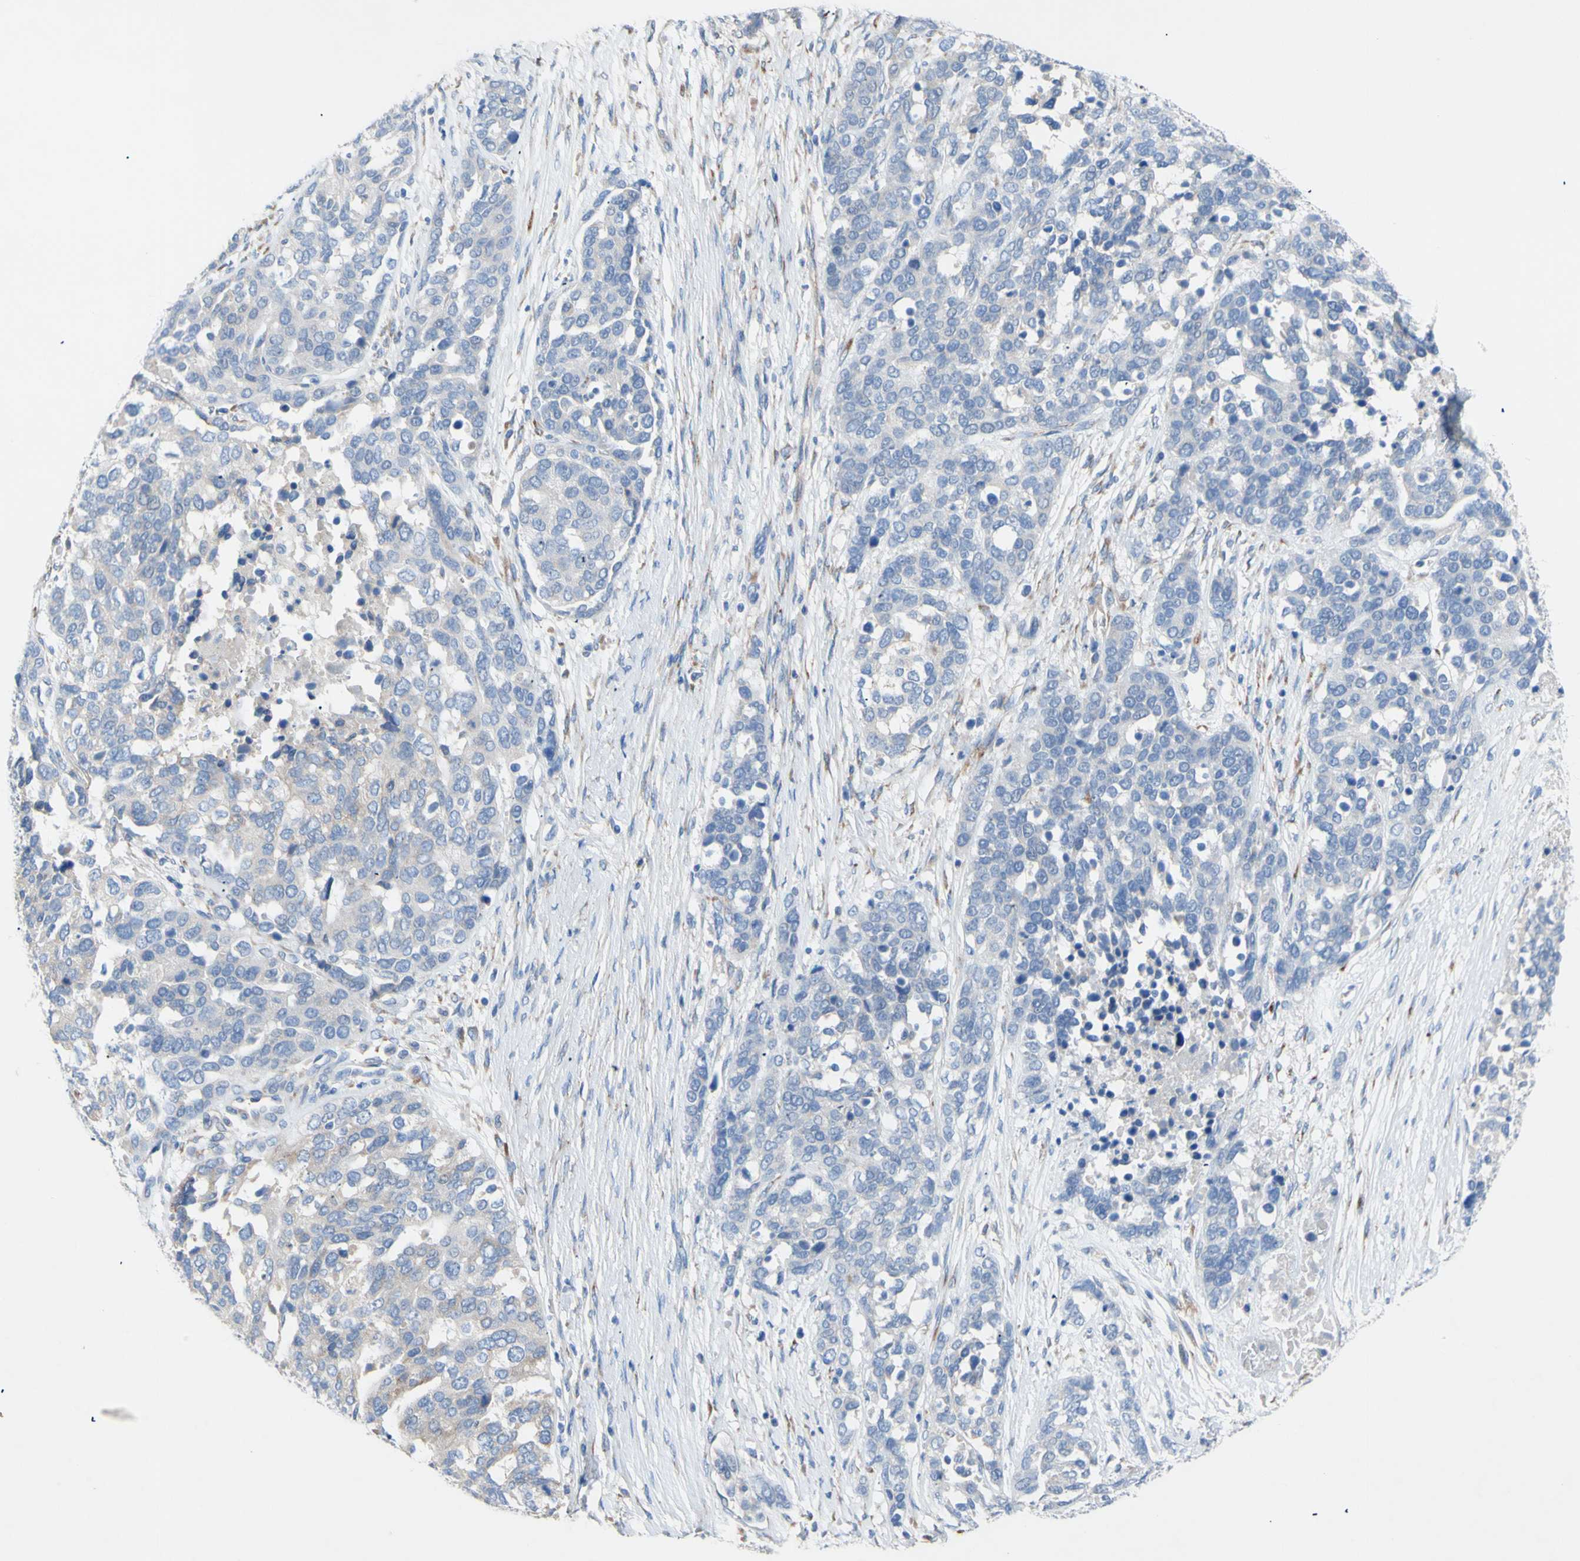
{"staining": {"intensity": "negative", "quantity": "none", "location": "none"}, "tissue": "ovarian cancer", "cell_type": "Tumor cells", "image_type": "cancer", "snomed": [{"axis": "morphology", "description": "Cystadenocarcinoma, serous, NOS"}, {"axis": "topography", "description": "Ovary"}], "caption": "This is an immunohistochemistry (IHC) micrograph of human serous cystadenocarcinoma (ovarian). There is no staining in tumor cells.", "gene": "TMIGD2", "patient": {"sex": "female", "age": 44}}